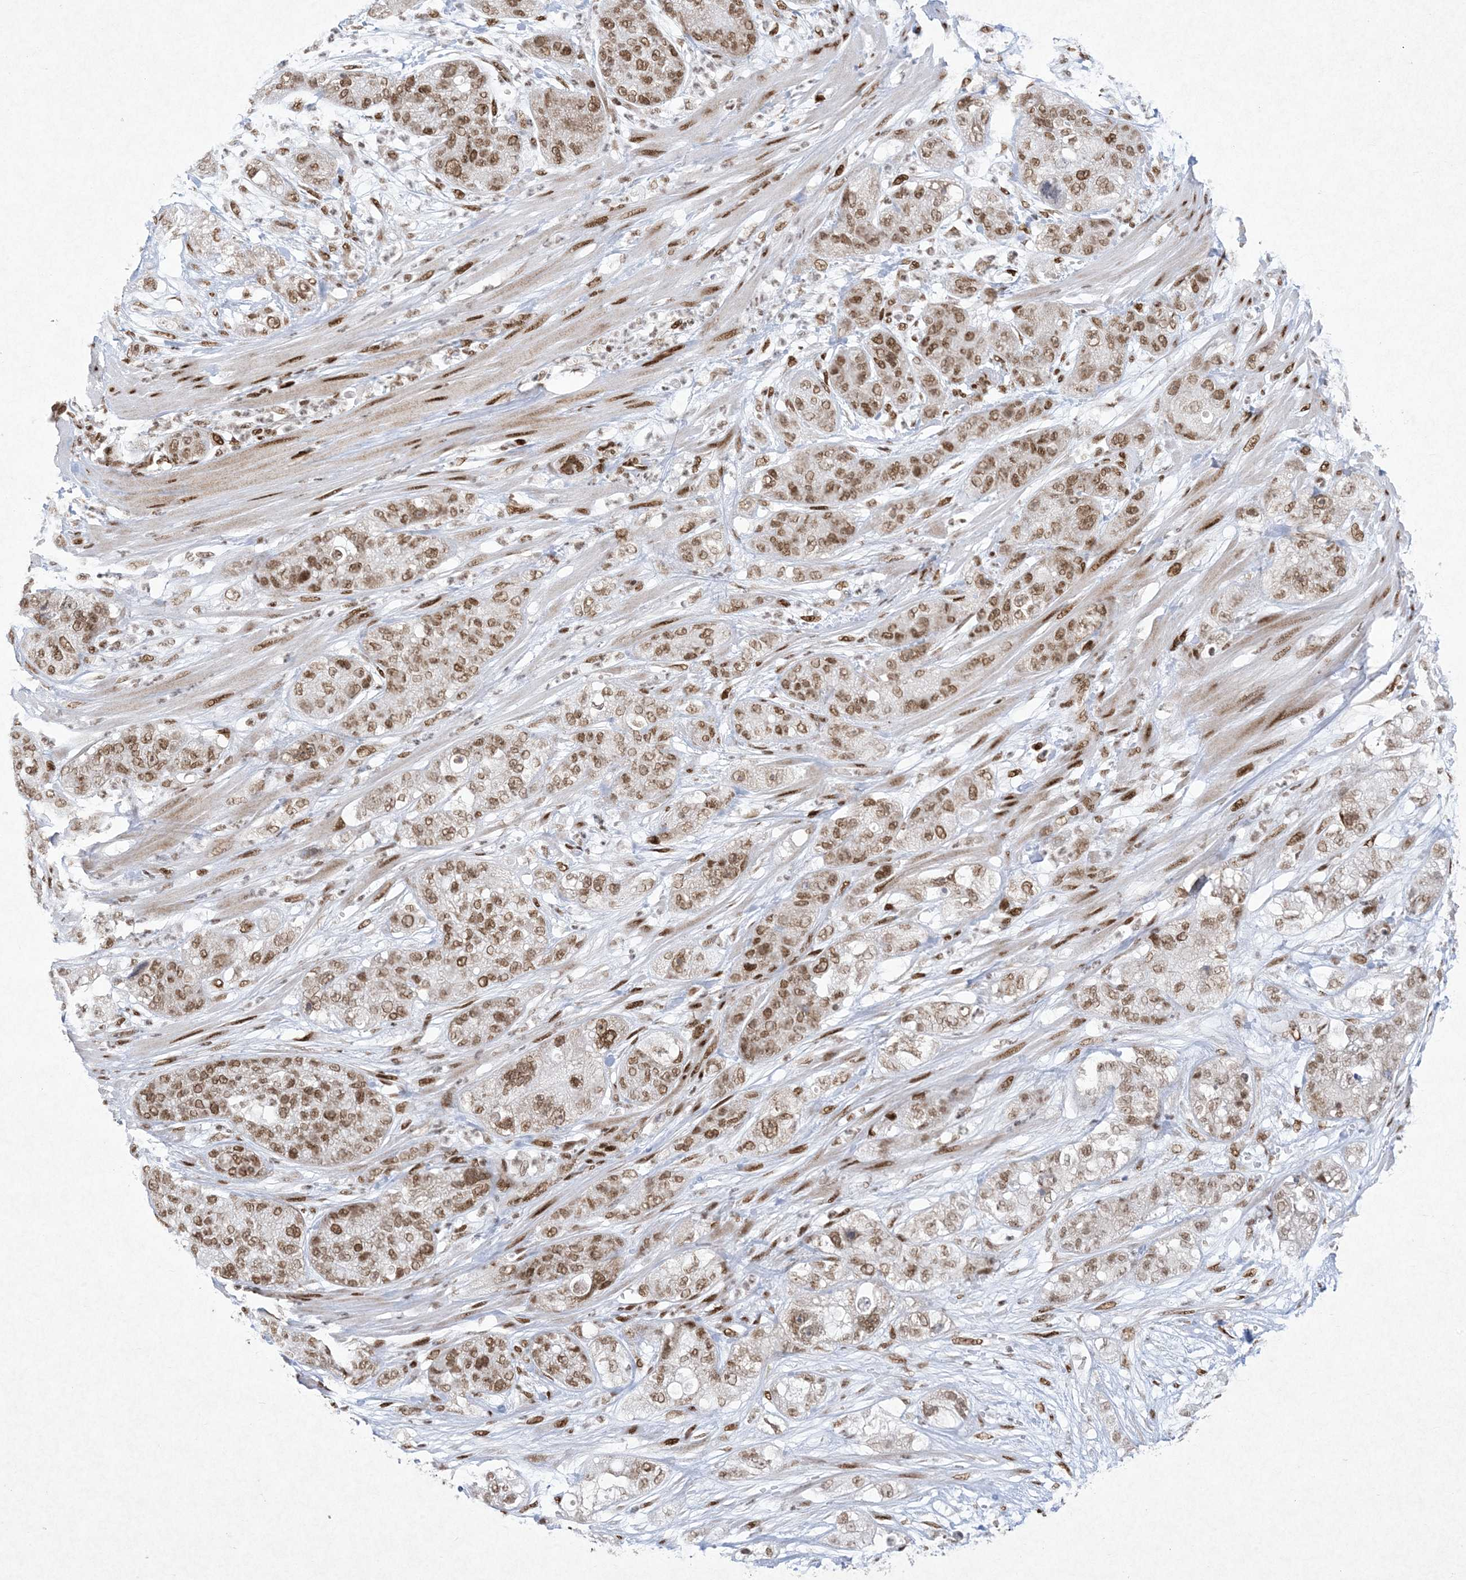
{"staining": {"intensity": "moderate", "quantity": ">75%", "location": "nuclear"}, "tissue": "pancreatic cancer", "cell_type": "Tumor cells", "image_type": "cancer", "snomed": [{"axis": "morphology", "description": "Adenocarcinoma, NOS"}, {"axis": "topography", "description": "Pancreas"}], "caption": "IHC of pancreatic cancer shows medium levels of moderate nuclear expression in about >75% of tumor cells. (Stains: DAB (3,3'-diaminobenzidine) in brown, nuclei in blue, Microscopy: brightfield microscopy at high magnification).", "gene": "PKNOX2", "patient": {"sex": "female", "age": 78}}